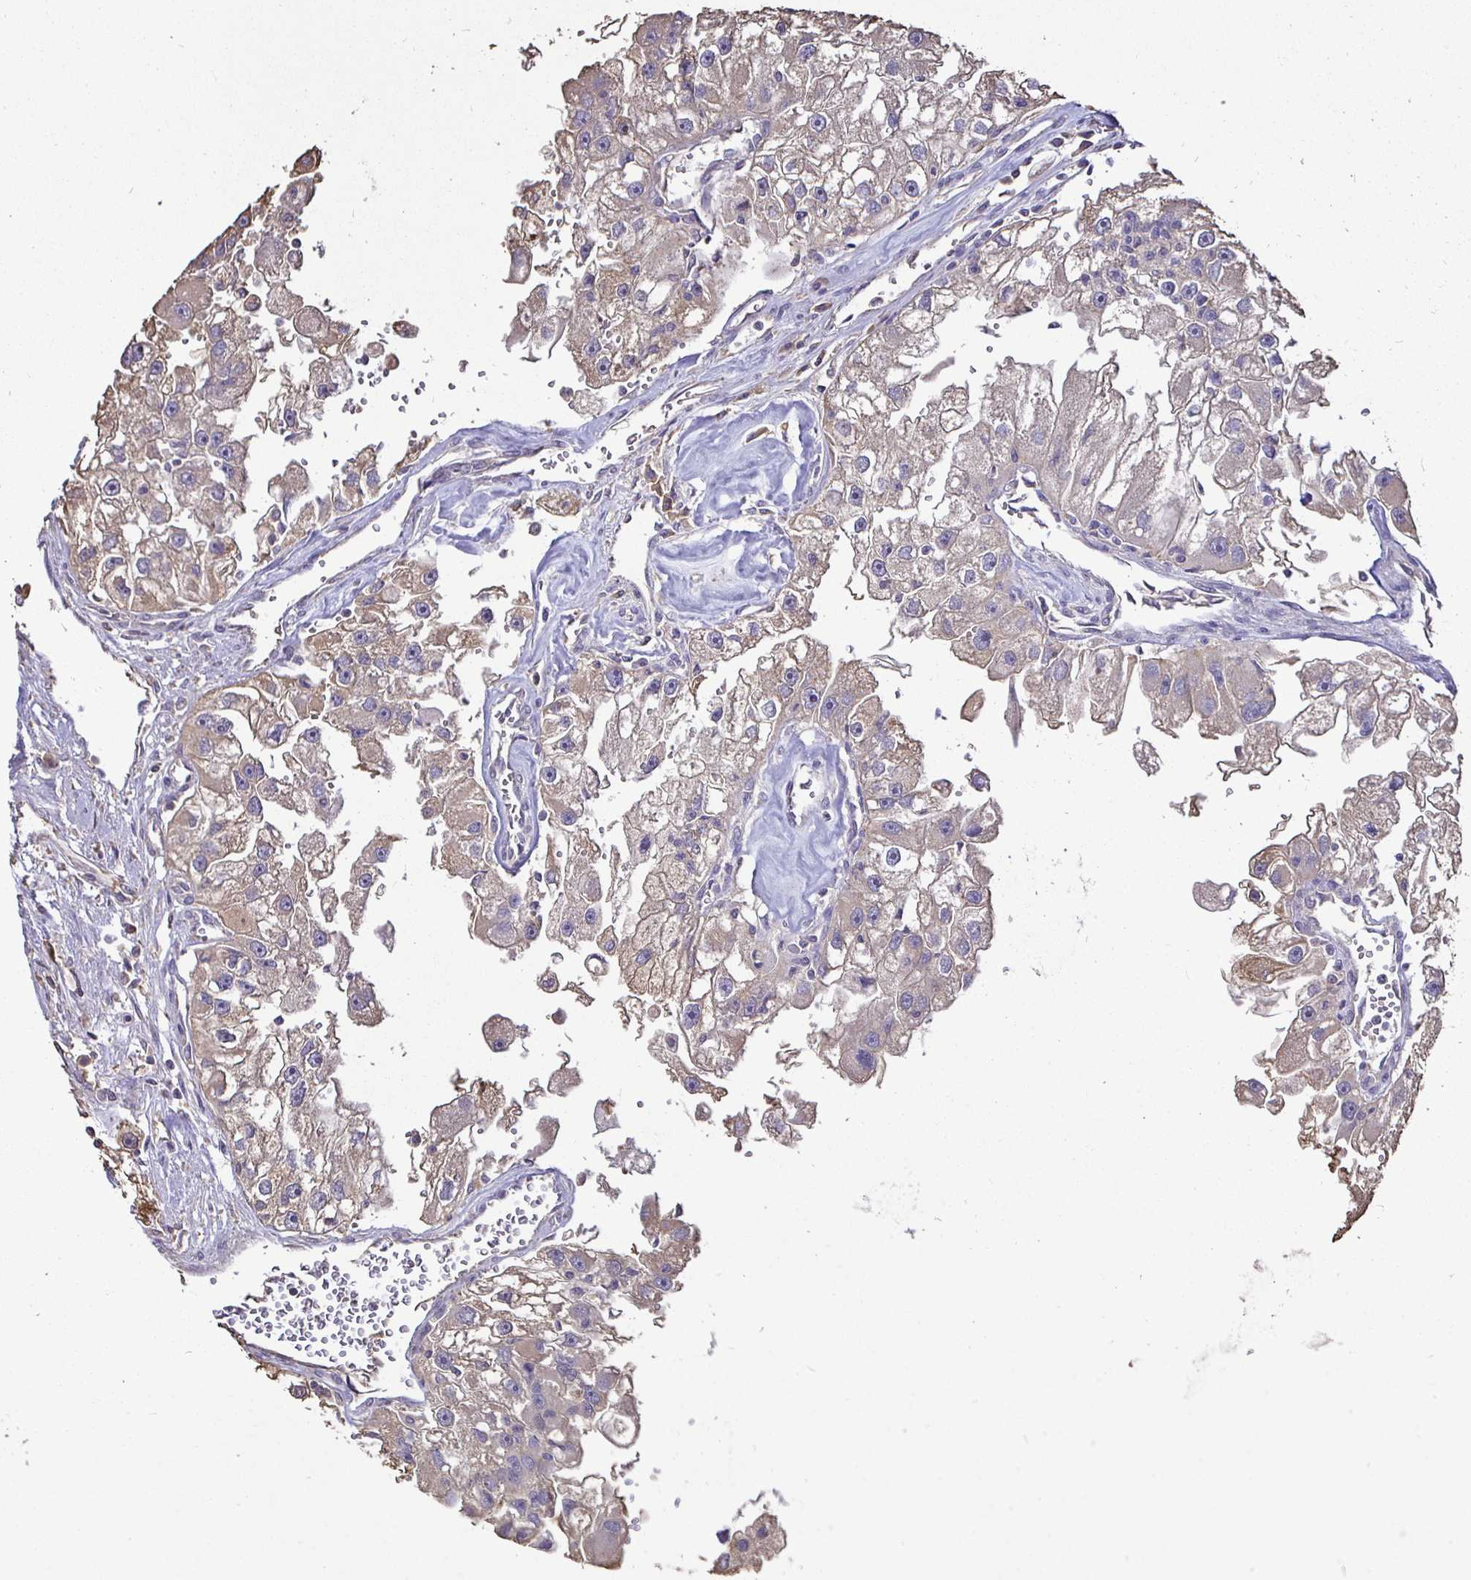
{"staining": {"intensity": "weak", "quantity": "25%-75%", "location": "cytoplasmic/membranous"}, "tissue": "renal cancer", "cell_type": "Tumor cells", "image_type": "cancer", "snomed": [{"axis": "morphology", "description": "Adenocarcinoma, NOS"}, {"axis": "topography", "description": "Kidney"}], "caption": "Immunohistochemistry image of renal cancer stained for a protein (brown), which exhibits low levels of weak cytoplasmic/membranous staining in about 25%-75% of tumor cells.", "gene": "MAPK8IP3", "patient": {"sex": "male", "age": 63}}